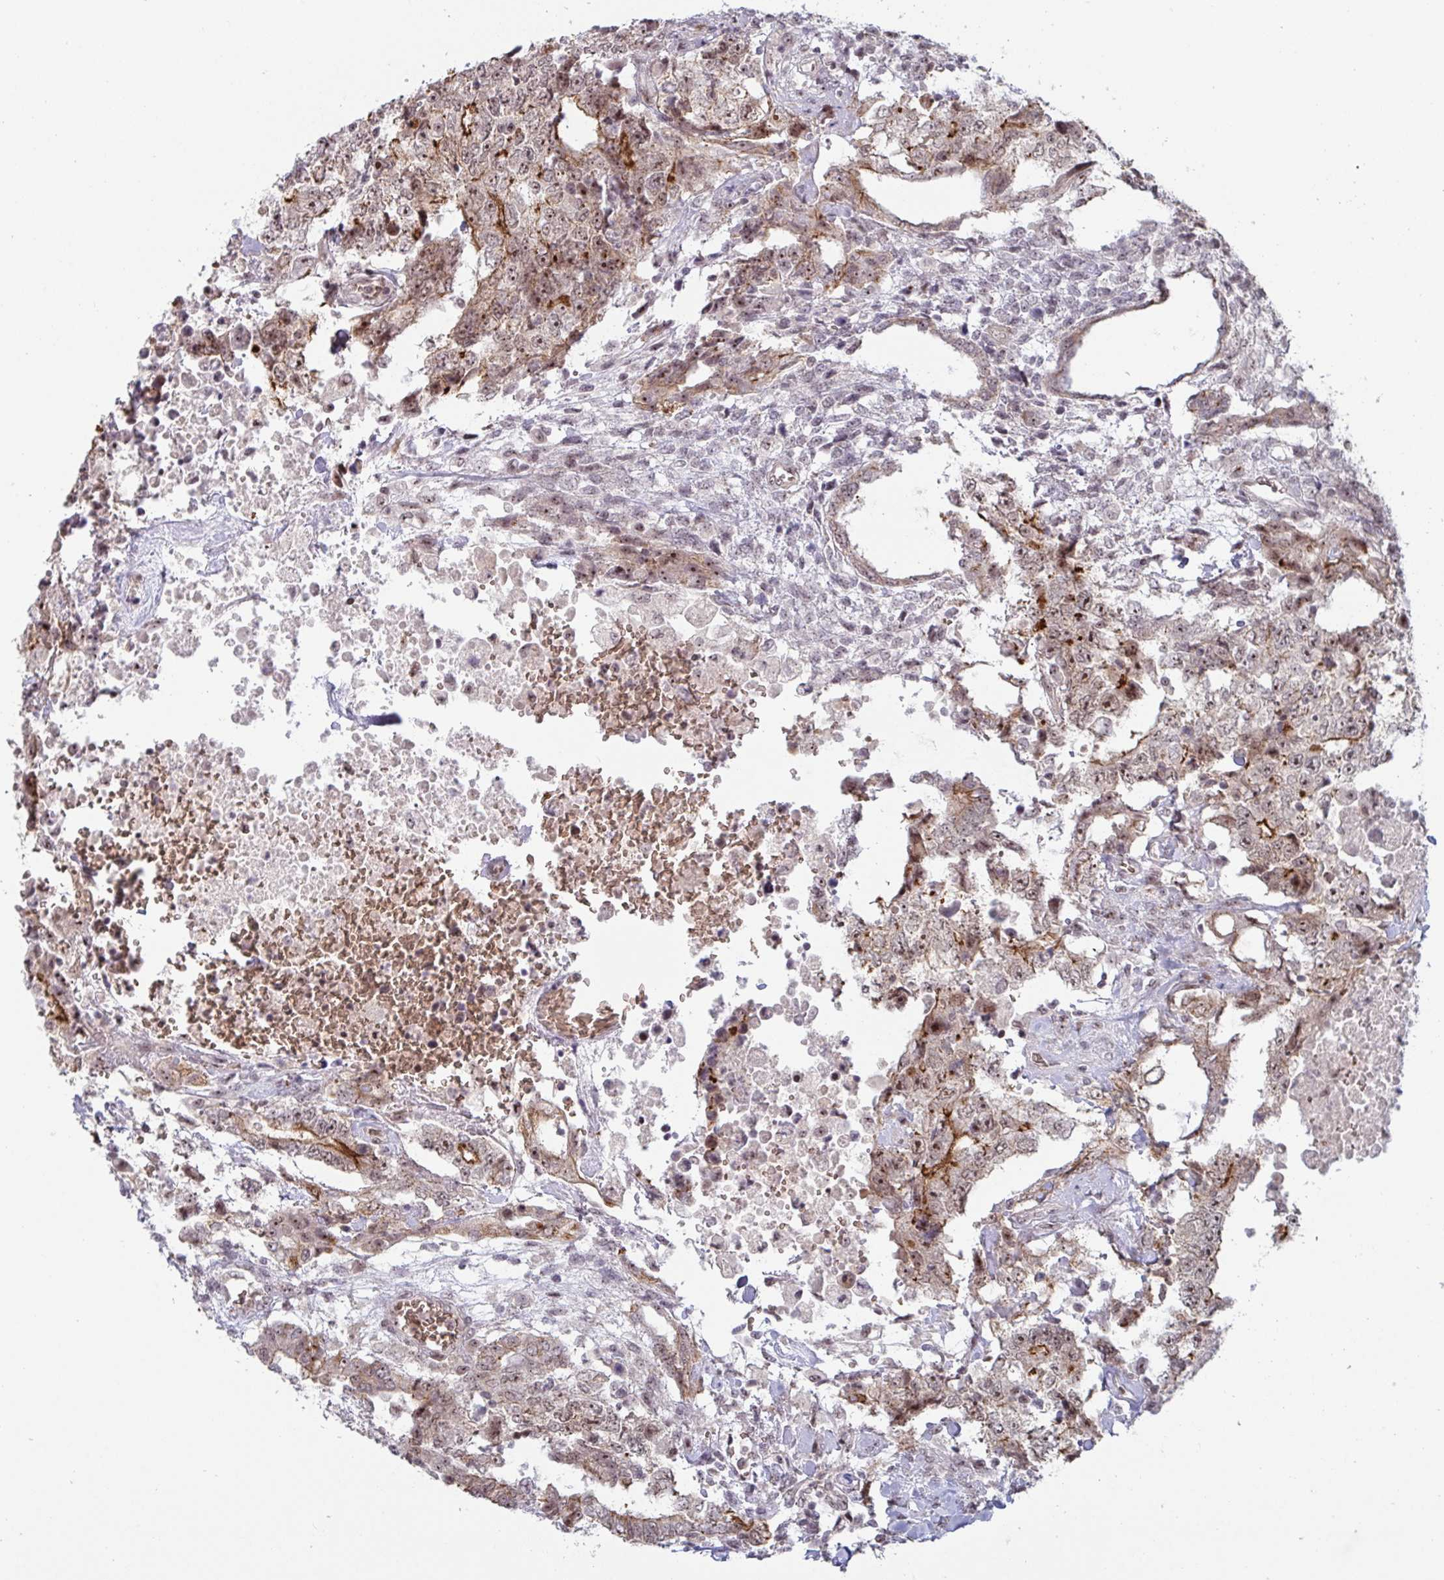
{"staining": {"intensity": "moderate", "quantity": "25%-75%", "location": "cytoplasmic/membranous,nuclear"}, "tissue": "testis cancer", "cell_type": "Tumor cells", "image_type": "cancer", "snomed": [{"axis": "morphology", "description": "Carcinoma, Embryonal, NOS"}, {"axis": "topography", "description": "Testis"}], "caption": "DAB immunohistochemical staining of testis embryonal carcinoma displays moderate cytoplasmic/membranous and nuclear protein staining in about 25%-75% of tumor cells.", "gene": "NLRP13", "patient": {"sex": "male", "age": 24}}